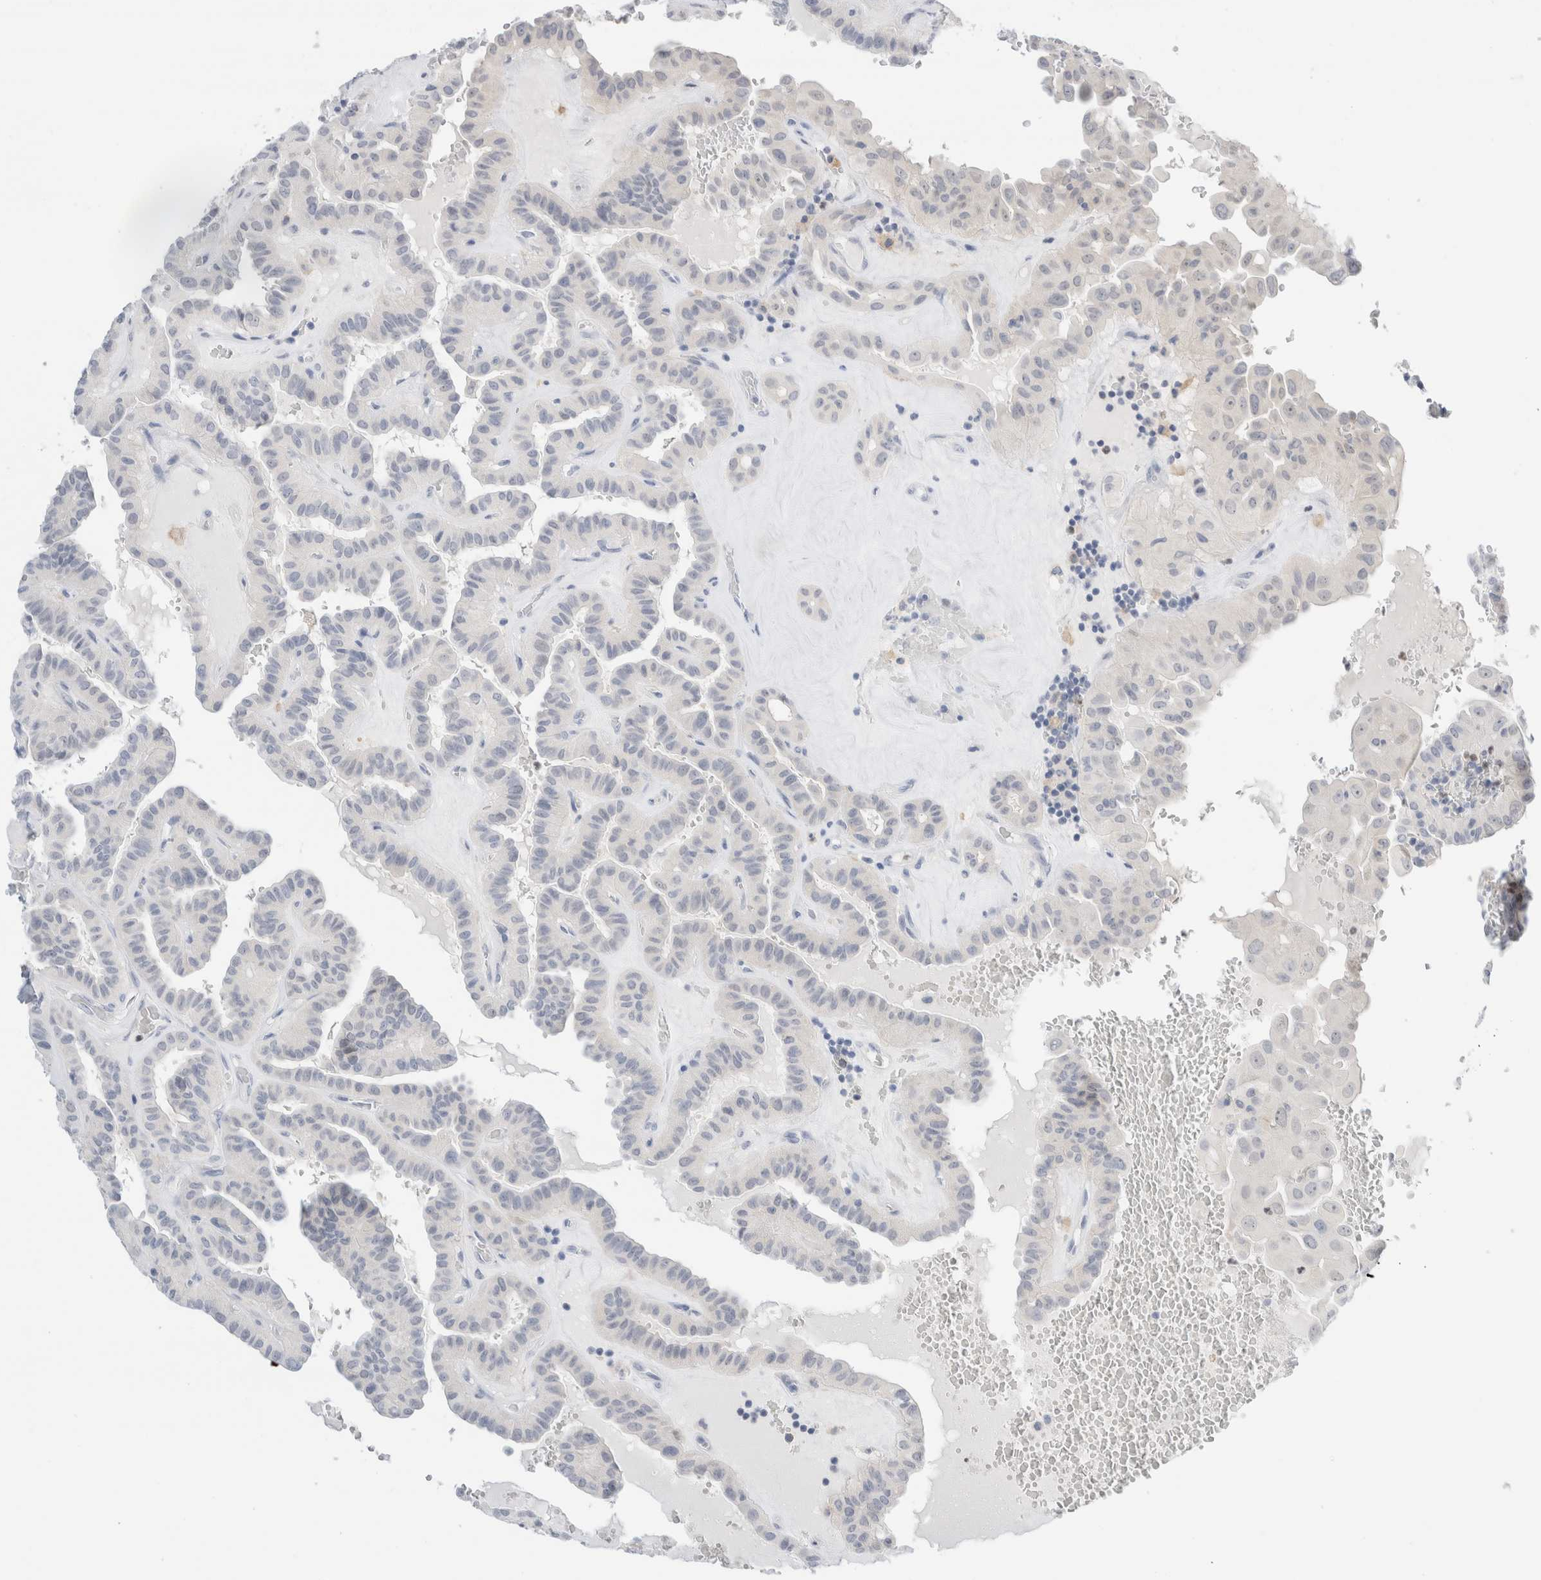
{"staining": {"intensity": "negative", "quantity": "none", "location": "none"}, "tissue": "thyroid cancer", "cell_type": "Tumor cells", "image_type": "cancer", "snomed": [{"axis": "morphology", "description": "Papillary adenocarcinoma, NOS"}, {"axis": "topography", "description": "Thyroid gland"}], "caption": "Photomicrograph shows no significant protein expression in tumor cells of thyroid papillary adenocarcinoma.", "gene": "ADAM30", "patient": {"sex": "male", "age": 77}}